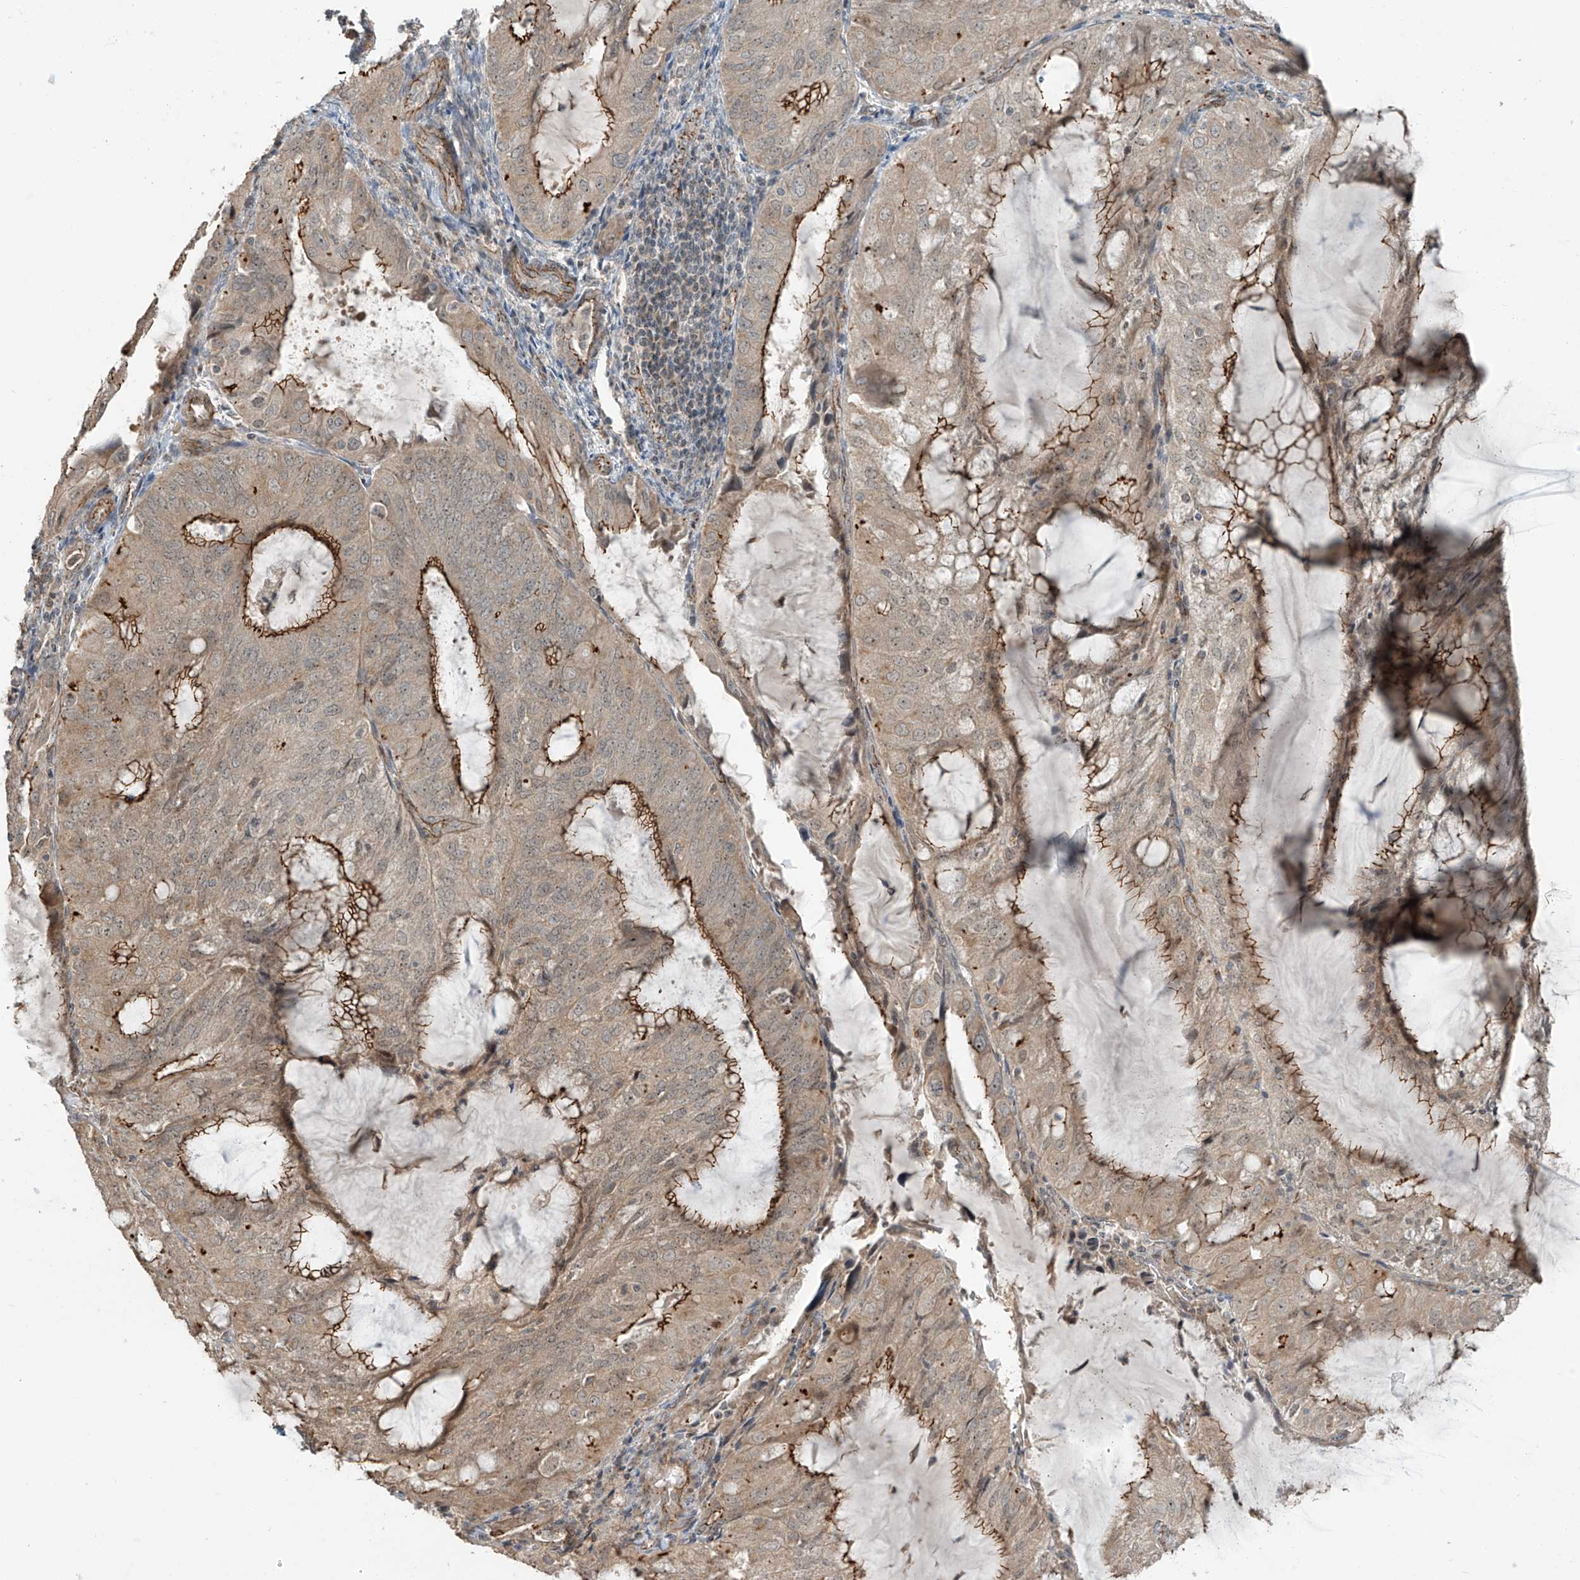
{"staining": {"intensity": "moderate", "quantity": ">75%", "location": "cytoplasmic/membranous"}, "tissue": "endometrial cancer", "cell_type": "Tumor cells", "image_type": "cancer", "snomed": [{"axis": "morphology", "description": "Adenocarcinoma, NOS"}, {"axis": "topography", "description": "Endometrium"}], "caption": "Endometrial cancer tissue demonstrates moderate cytoplasmic/membranous positivity in approximately >75% of tumor cells, visualized by immunohistochemistry.", "gene": "ZNF16", "patient": {"sex": "female", "age": 81}}